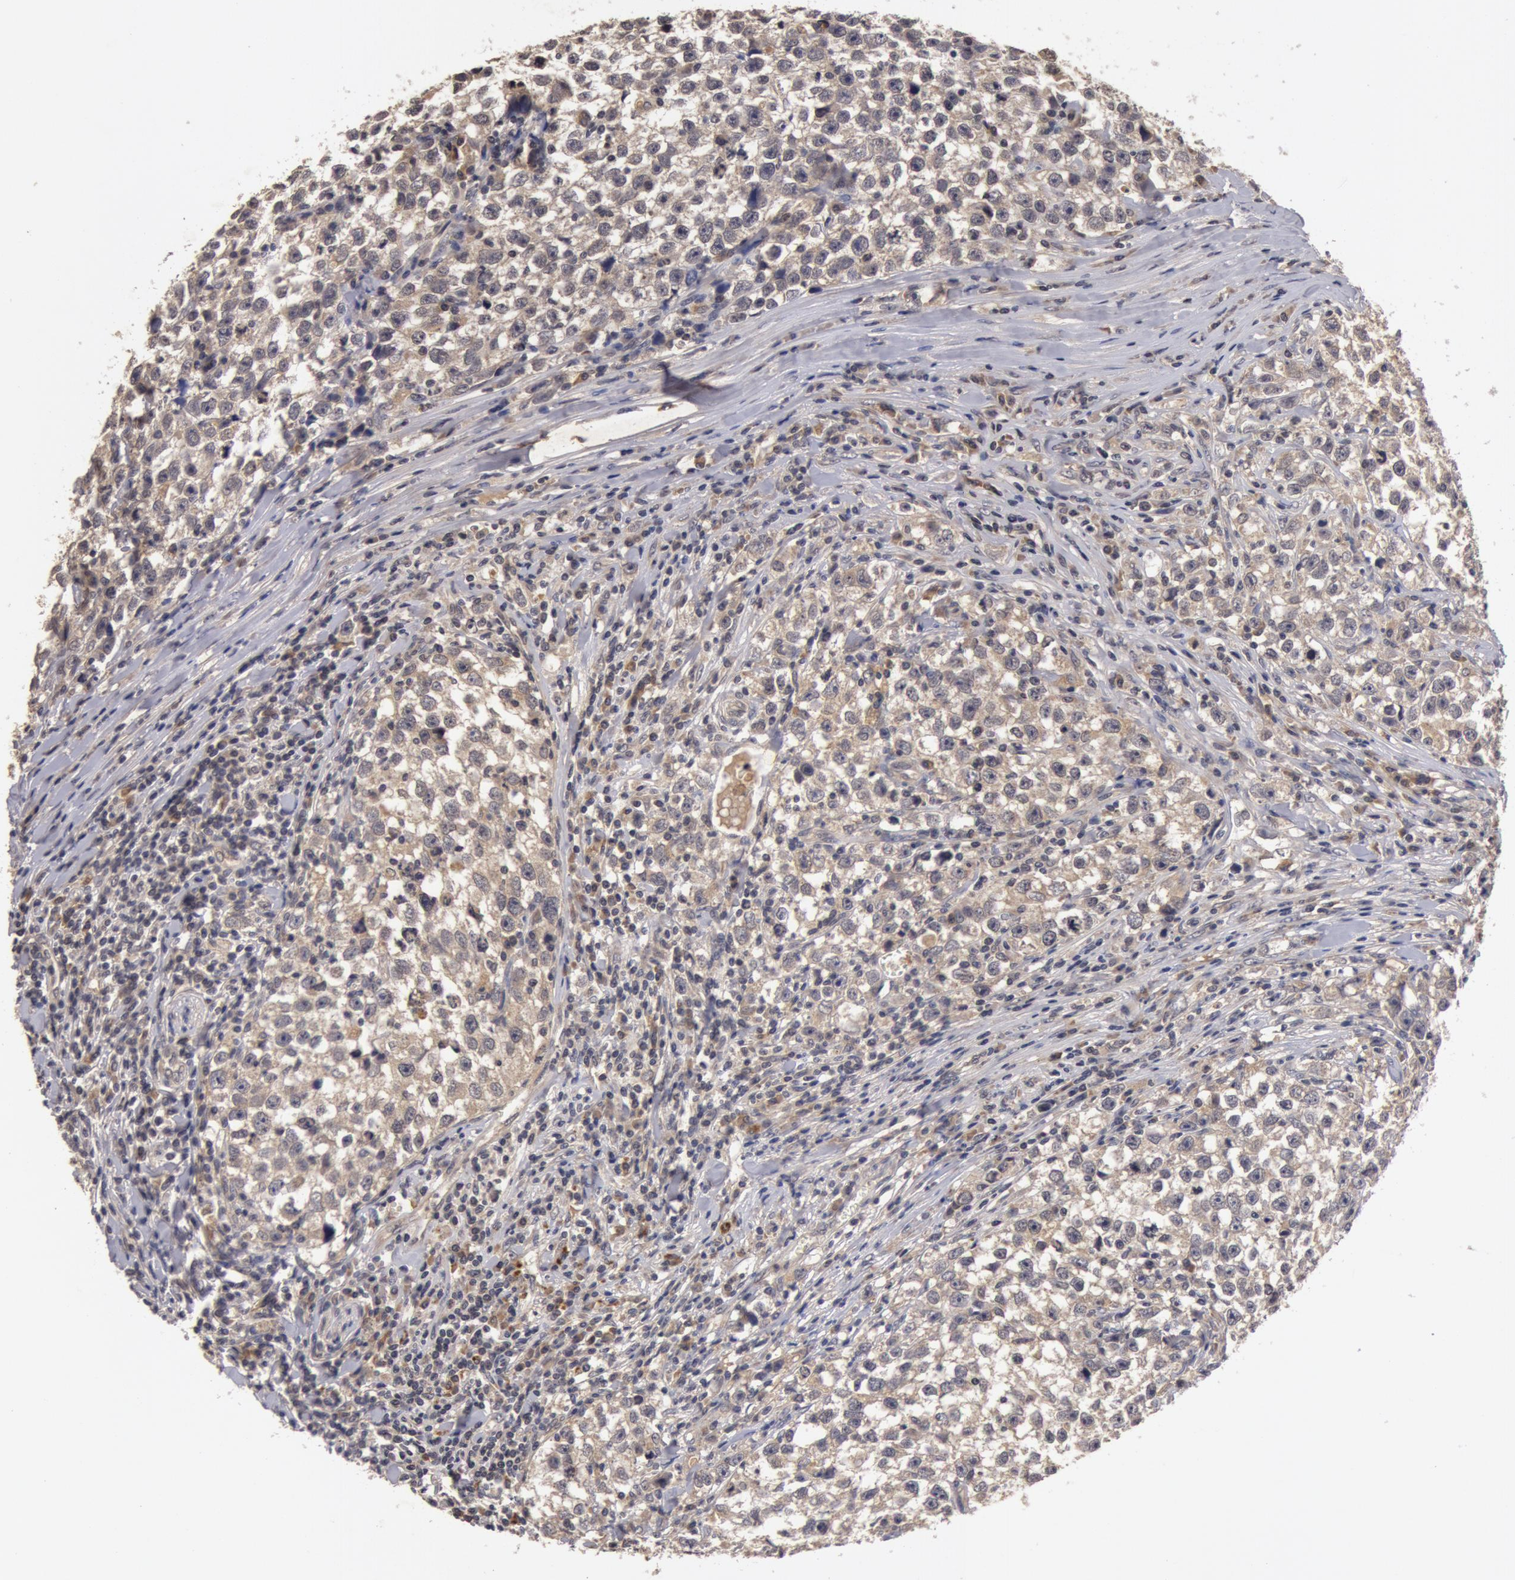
{"staining": {"intensity": "weak", "quantity": ">75%", "location": "cytoplasmic/membranous"}, "tissue": "testis cancer", "cell_type": "Tumor cells", "image_type": "cancer", "snomed": [{"axis": "morphology", "description": "Seminoma, NOS"}, {"axis": "morphology", "description": "Carcinoma, Embryonal, NOS"}, {"axis": "topography", "description": "Testis"}], "caption": "A brown stain highlights weak cytoplasmic/membranous staining of a protein in embryonal carcinoma (testis) tumor cells. The staining was performed using DAB to visualize the protein expression in brown, while the nuclei were stained in blue with hematoxylin (Magnification: 20x).", "gene": "BCHE", "patient": {"sex": "male", "age": 30}}